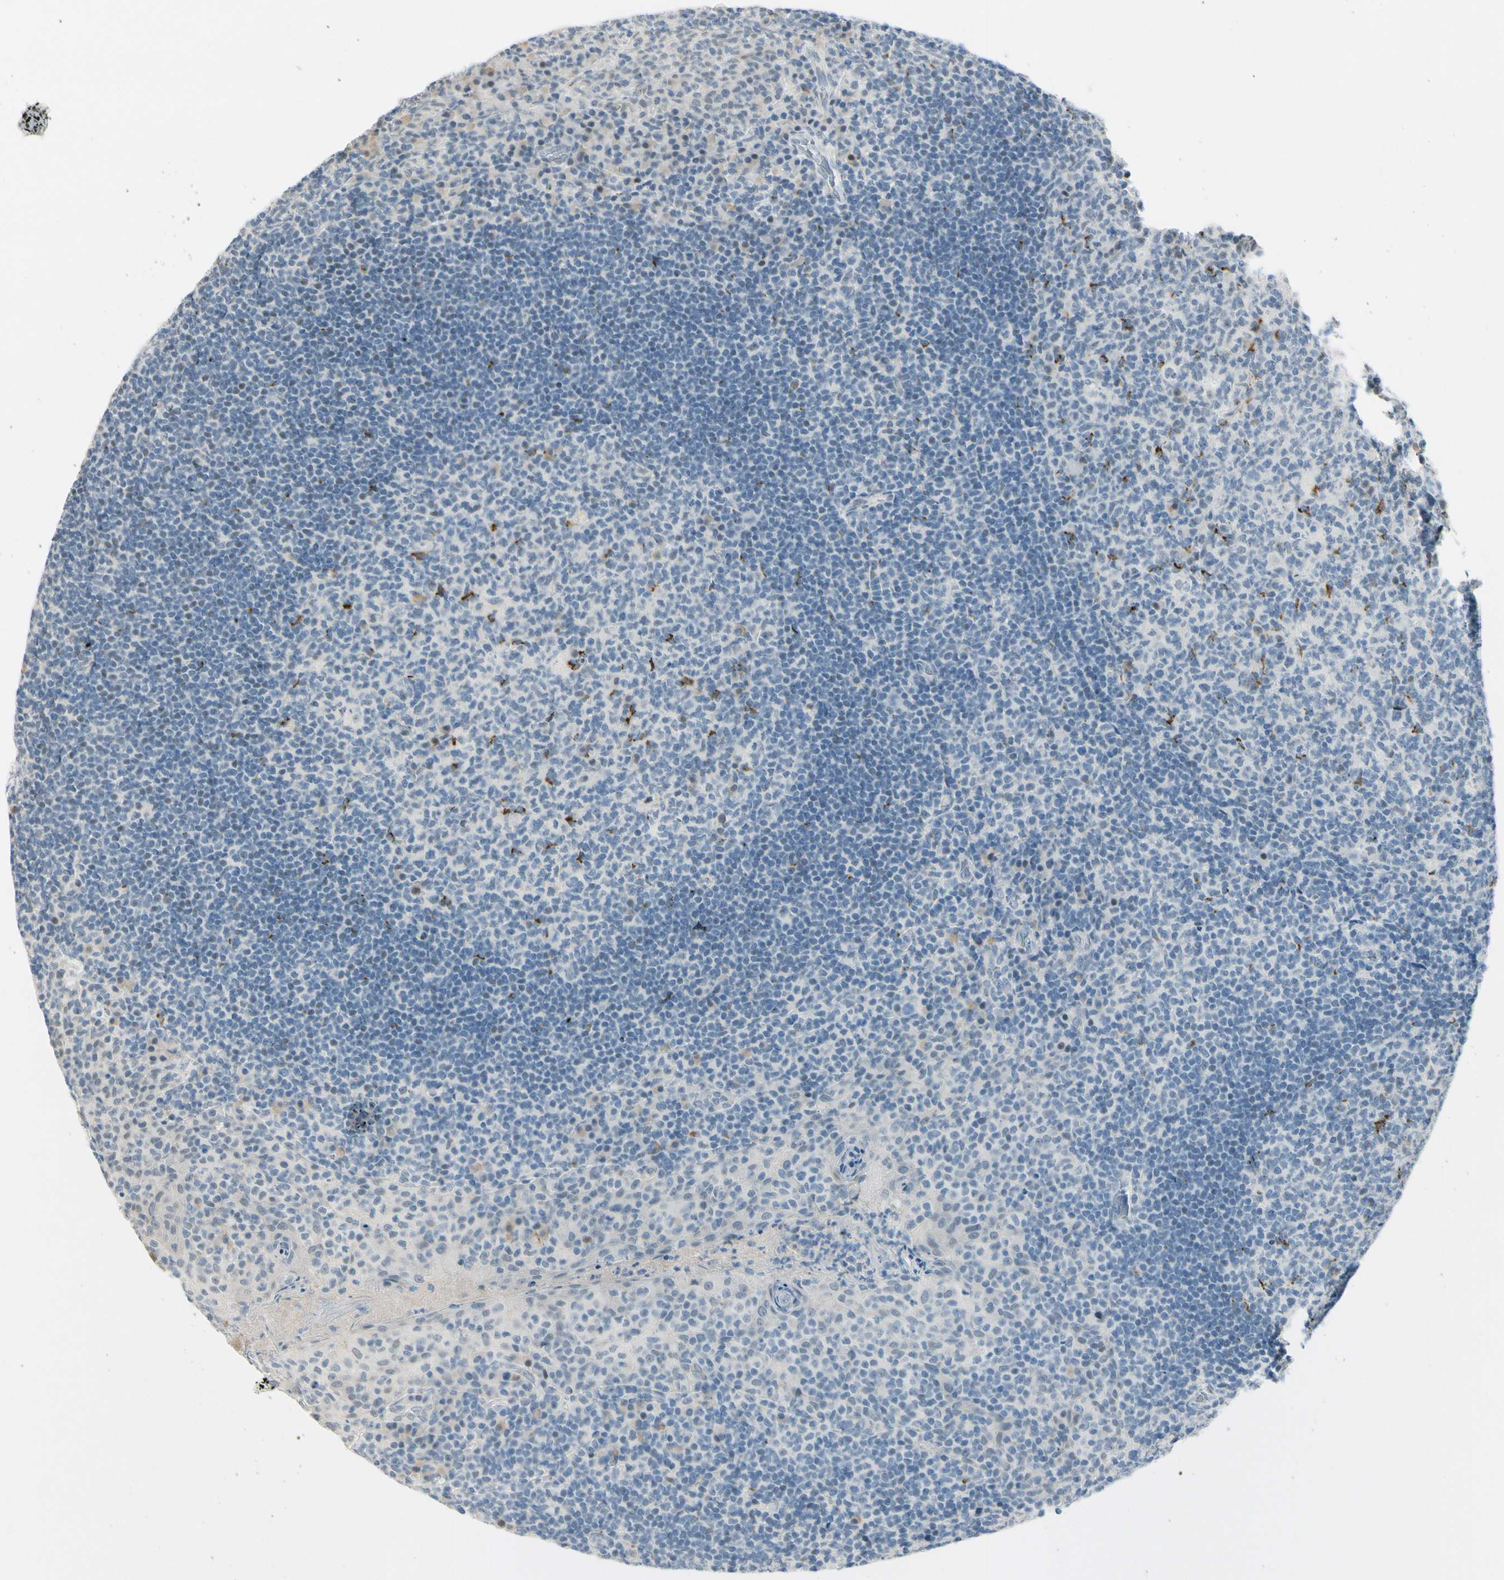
{"staining": {"intensity": "strong", "quantity": "<25%", "location": "cytoplasmic/membranous"}, "tissue": "tonsil", "cell_type": "Germinal center cells", "image_type": "normal", "snomed": [{"axis": "morphology", "description": "Normal tissue, NOS"}, {"axis": "topography", "description": "Tonsil"}], "caption": "A histopathology image showing strong cytoplasmic/membranous expression in approximately <25% of germinal center cells in unremarkable tonsil, as visualized by brown immunohistochemical staining.", "gene": "B4GALNT1", "patient": {"sex": "male", "age": 17}}